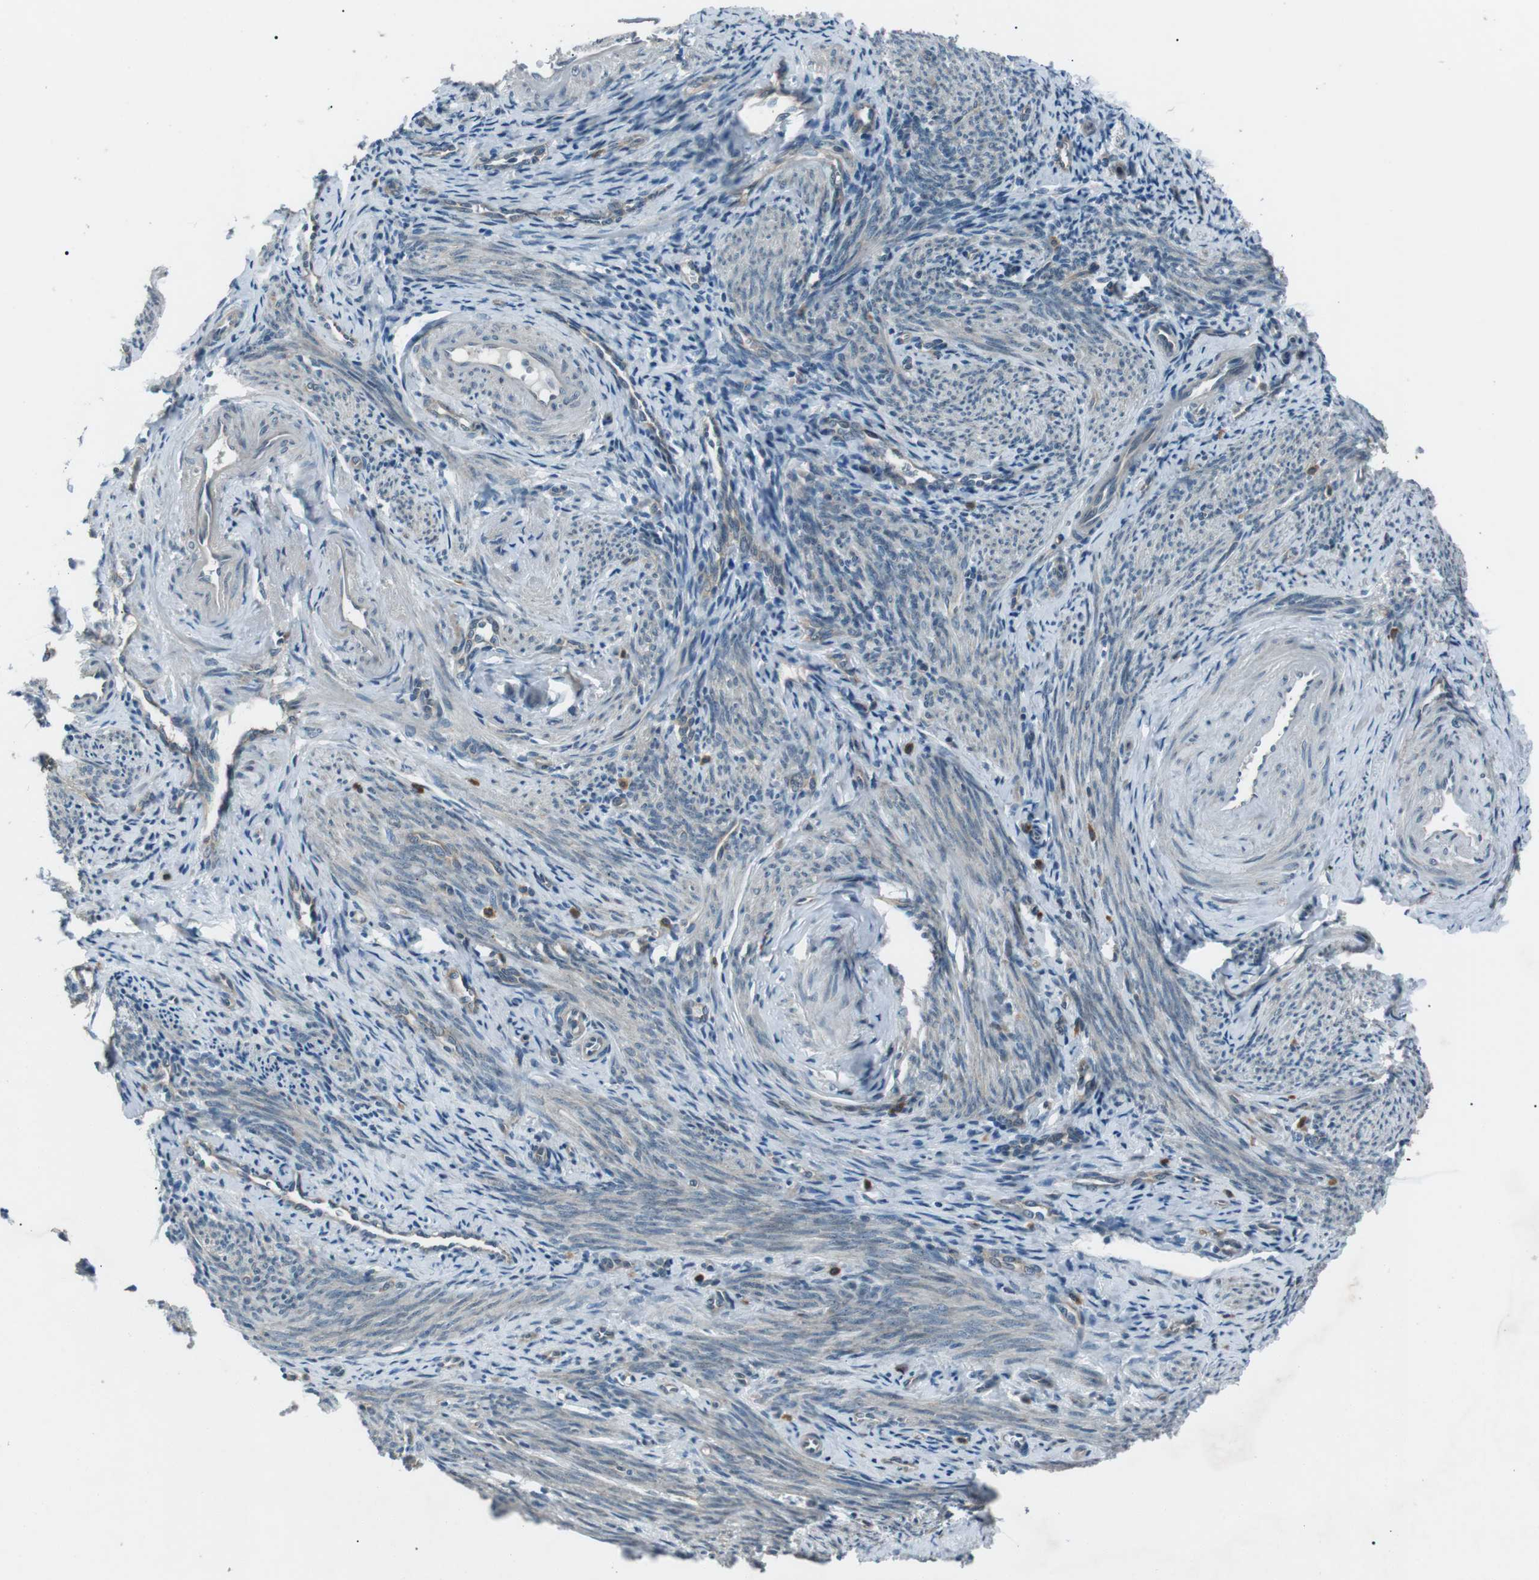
{"staining": {"intensity": "negative", "quantity": "none", "location": "none"}, "tissue": "endometrium", "cell_type": "Cells in endometrial stroma", "image_type": "normal", "snomed": [{"axis": "morphology", "description": "Normal tissue, NOS"}, {"axis": "topography", "description": "Endometrium"}], "caption": "DAB immunohistochemical staining of normal human endometrium exhibits no significant staining in cells in endometrial stroma. Nuclei are stained in blue.", "gene": "LRIG2", "patient": {"sex": "female", "age": 50}}